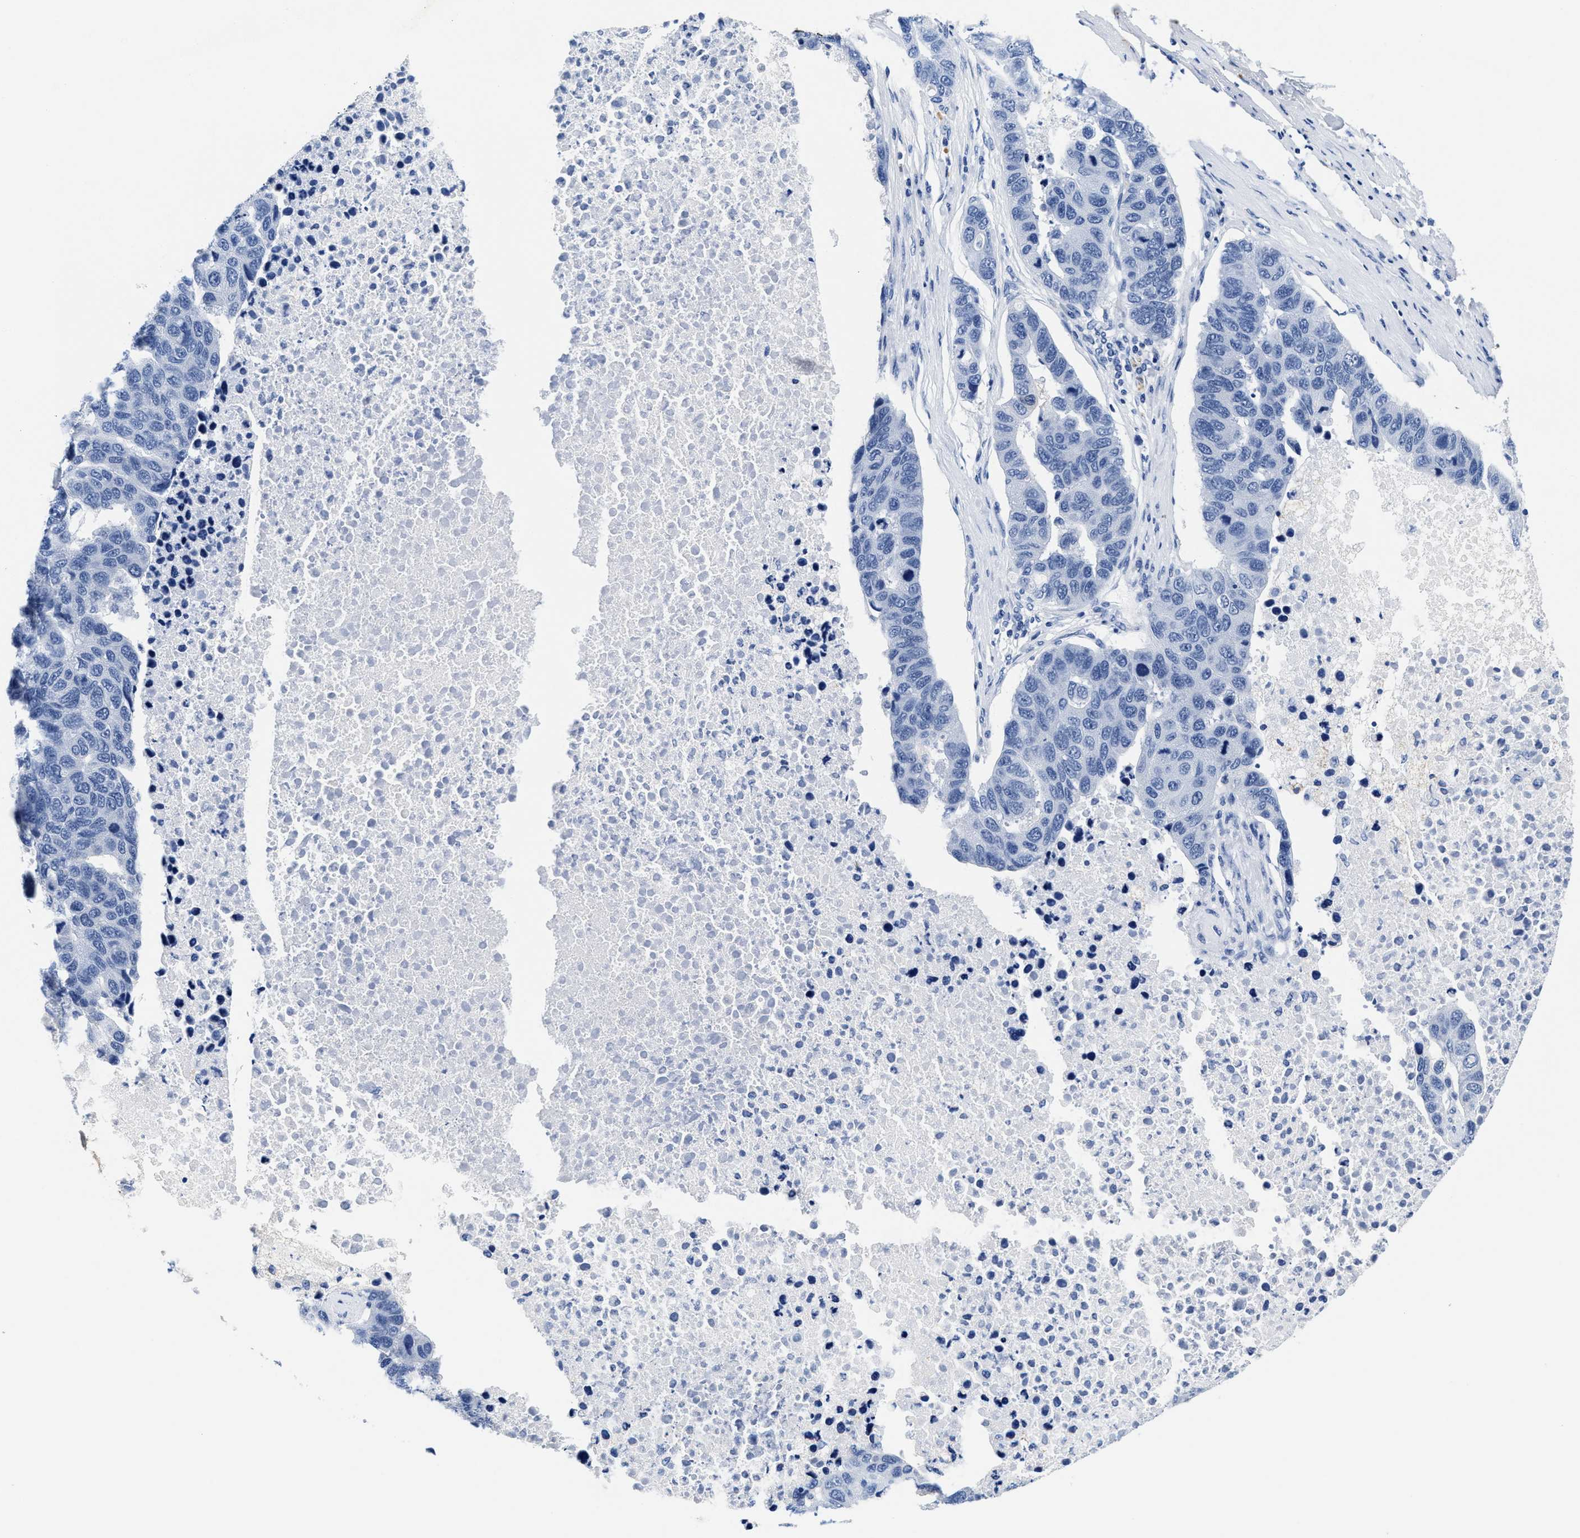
{"staining": {"intensity": "negative", "quantity": "none", "location": "none"}, "tissue": "pancreatic cancer", "cell_type": "Tumor cells", "image_type": "cancer", "snomed": [{"axis": "morphology", "description": "Adenocarcinoma, NOS"}, {"axis": "topography", "description": "Pancreas"}], "caption": "High power microscopy micrograph of an immunohistochemistry (IHC) image of pancreatic cancer, revealing no significant positivity in tumor cells. (Immunohistochemistry, brightfield microscopy, high magnification).", "gene": "TTC3", "patient": {"sex": "female", "age": 61}}